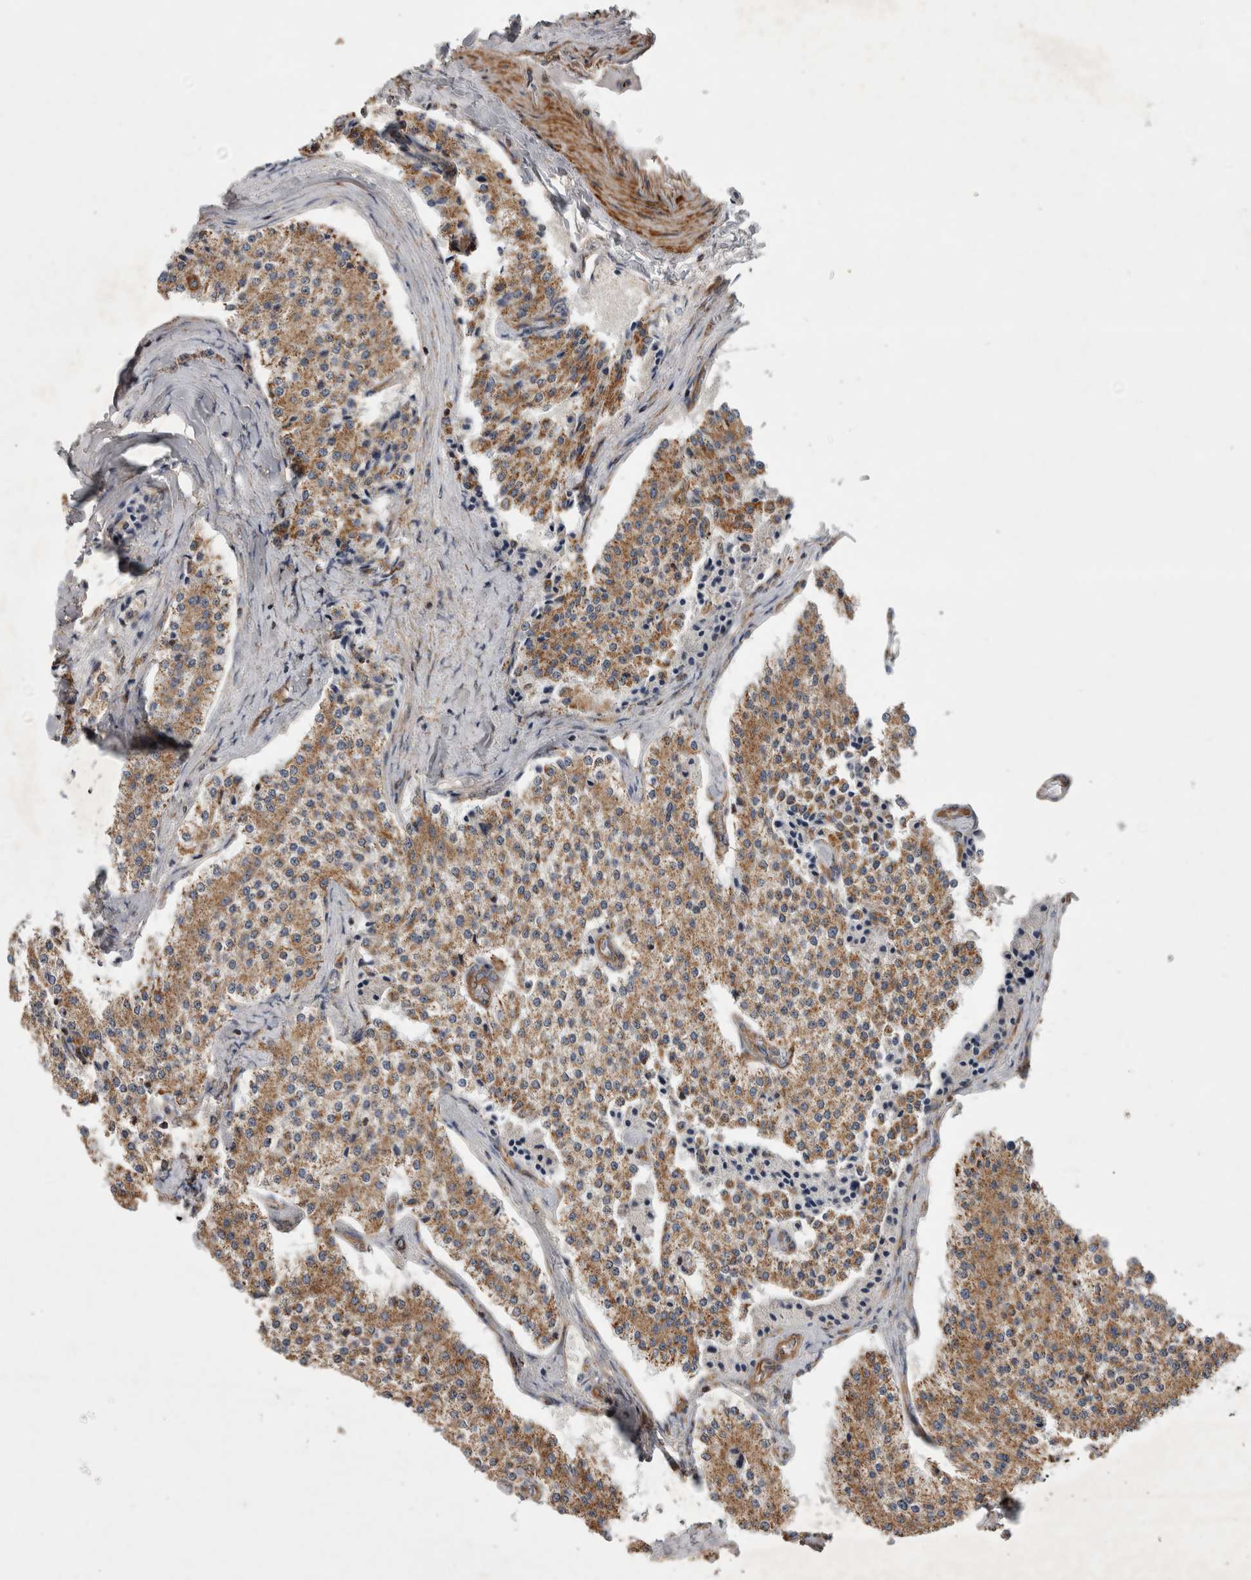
{"staining": {"intensity": "moderate", "quantity": ">75%", "location": "cytoplasmic/membranous"}, "tissue": "carcinoid", "cell_type": "Tumor cells", "image_type": "cancer", "snomed": [{"axis": "morphology", "description": "Carcinoid, malignant, NOS"}, {"axis": "topography", "description": "Colon"}], "caption": "Moderate cytoplasmic/membranous positivity is seen in approximately >75% of tumor cells in carcinoid.", "gene": "SFXN2", "patient": {"sex": "female", "age": 52}}